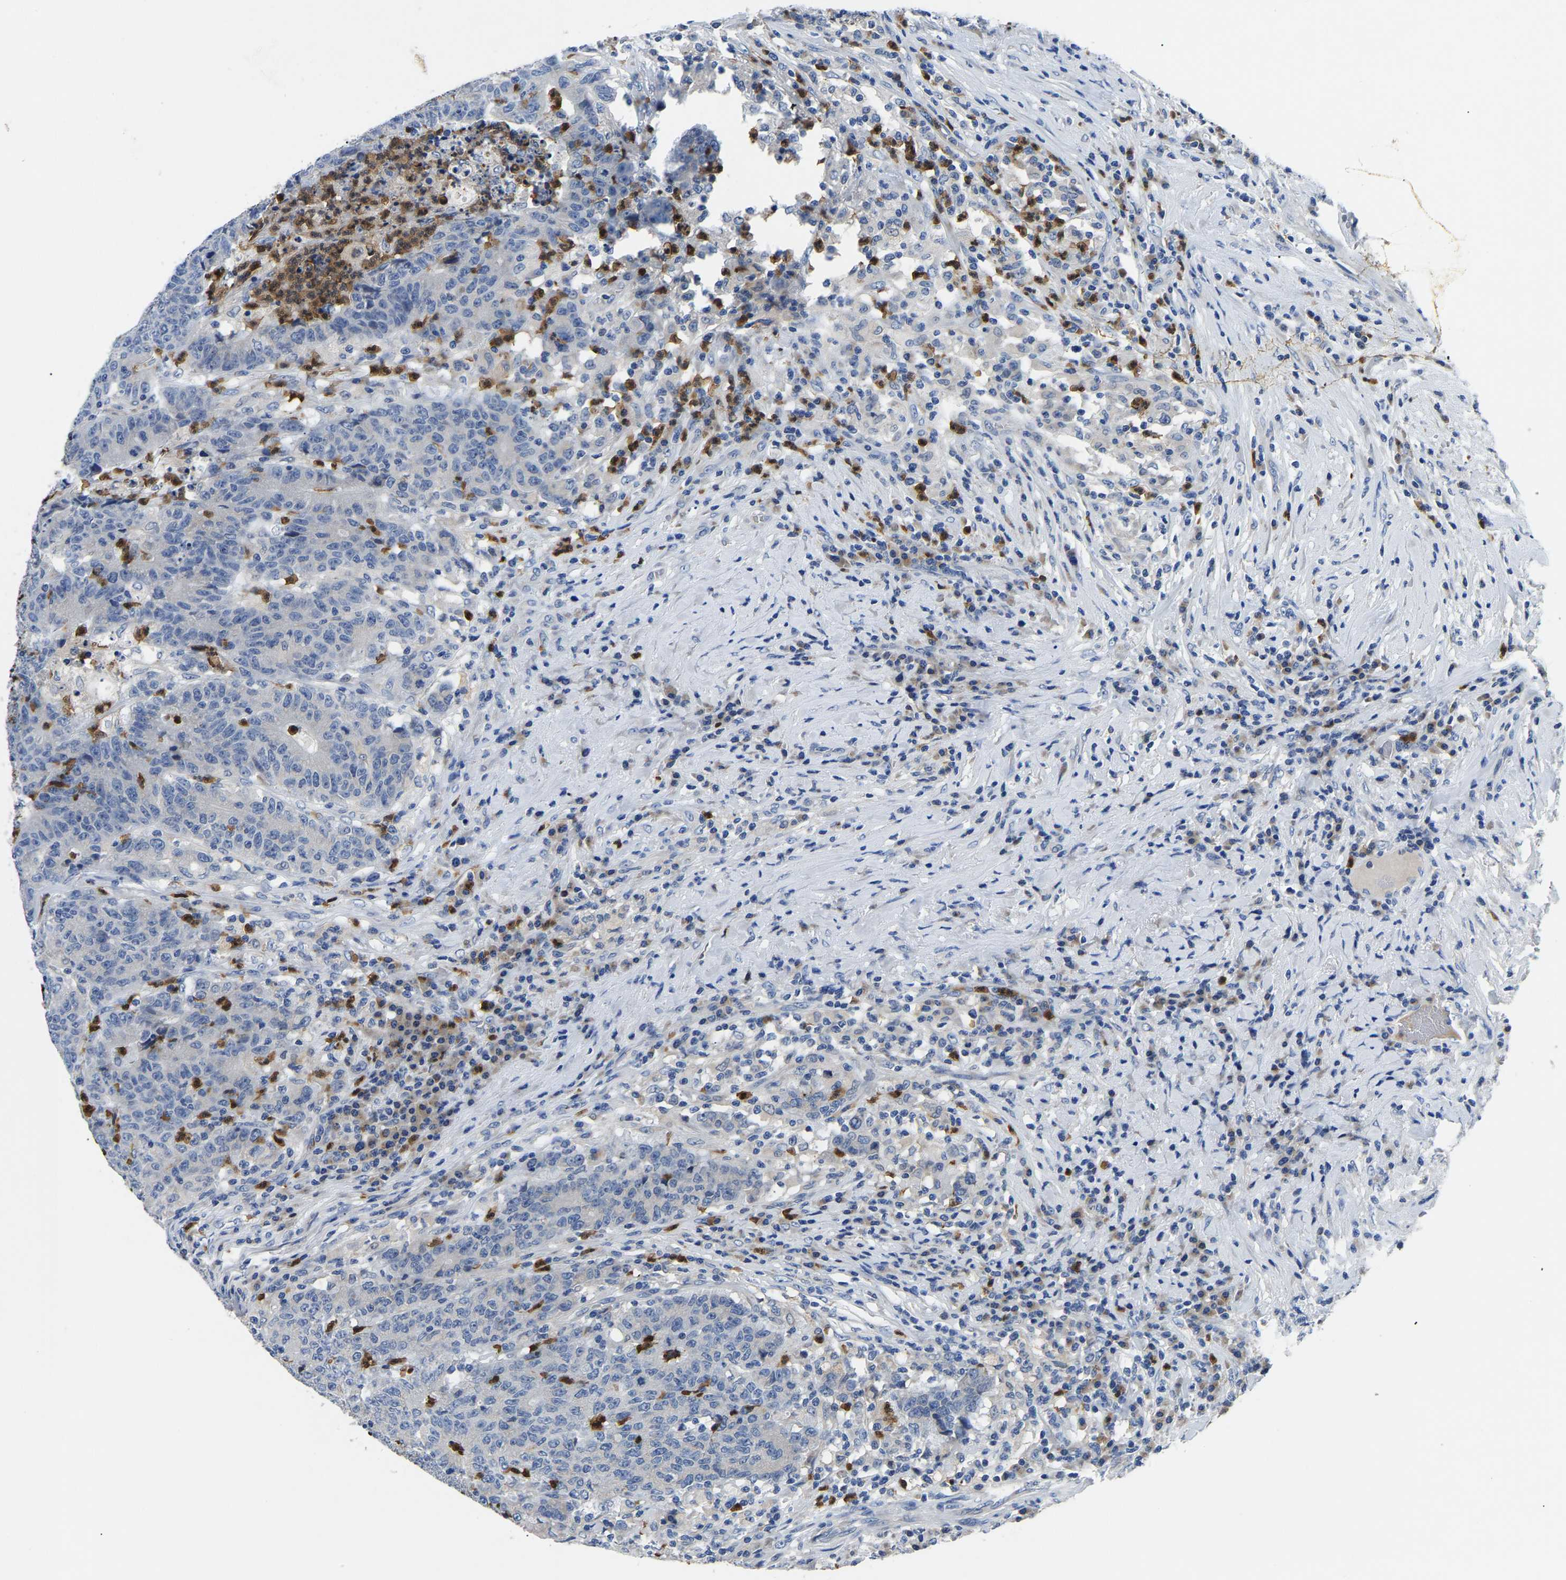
{"staining": {"intensity": "strong", "quantity": "<25%", "location": "cytoplasmic/membranous"}, "tissue": "colorectal cancer", "cell_type": "Tumor cells", "image_type": "cancer", "snomed": [{"axis": "morphology", "description": "Normal tissue, NOS"}, {"axis": "morphology", "description": "Adenocarcinoma, NOS"}, {"axis": "topography", "description": "Colon"}], "caption": "Colorectal adenocarcinoma stained with a brown dye exhibits strong cytoplasmic/membranous positive staining in approximately <25% of tumor cells.", "gene": "TOR1B", "patient": {"sex": "female", "age": 75}}